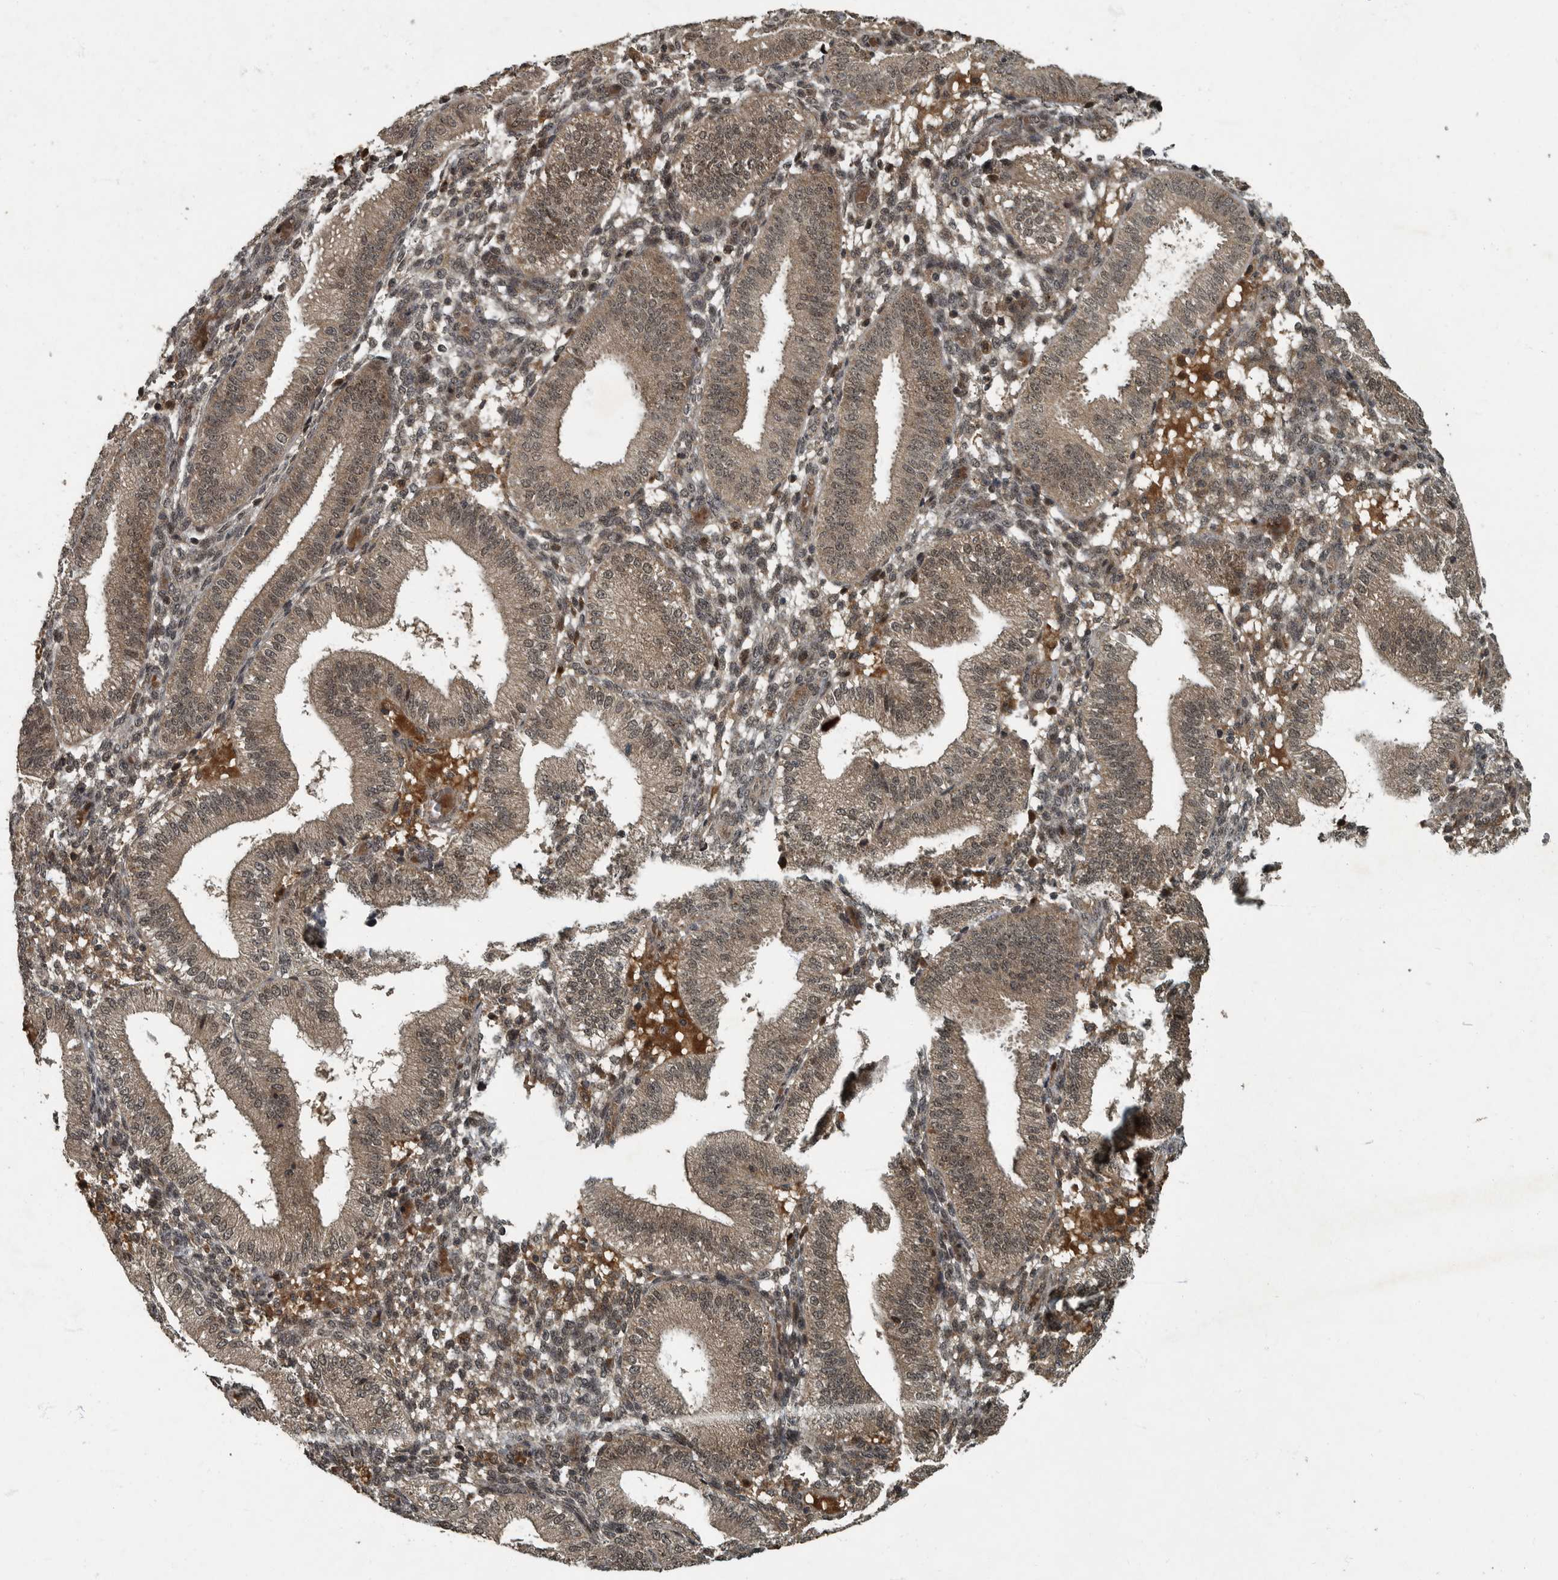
{"staining": {"intensity": "weak", "quantity": "25%-75%", "location": "nuclear"}, "tissue": "endometrium", "cell_type": "Cells in endometrial stroma", "image_type": "normal", "snomed": [{"axis": "morphology", "description": "Normal tissue, NOS"}, {"axis": "topography", "description": "Endometrium"}], "caption": "IHC image of unremarkable human endometrium stained for a protein (brown), which shows low levels of weak nuclear staining in about 25%-75% of cells in endometrial stroma.", "gene": "FOXO1", "patient": {"sex": "female", "age": 39}}